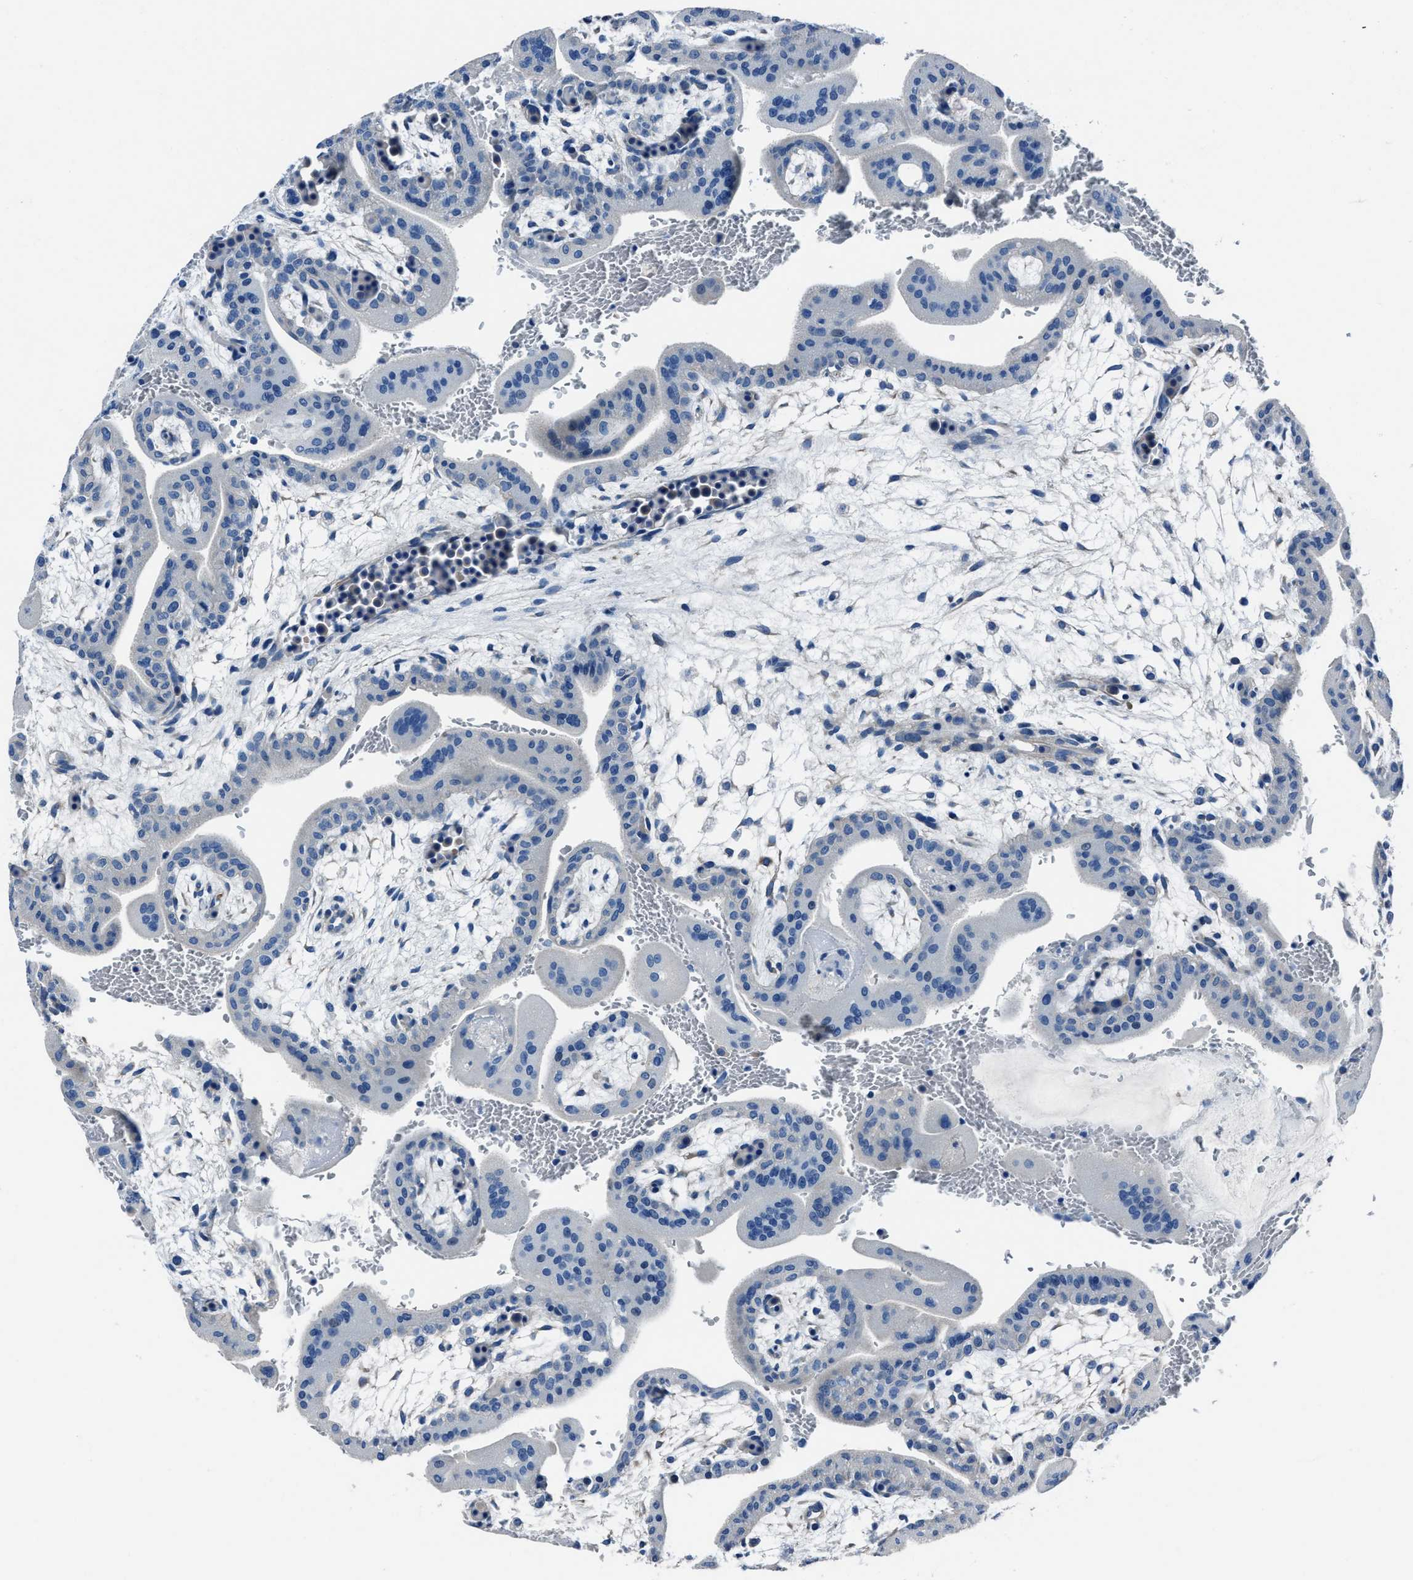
{"staining": {"intensity": "negative", "quantity": "none", "location": "none"}, "tissue": "placenta", "cell_type": "Trophoblastic cells", "image_type": "normal", "snomed": [{"axis": "morphology", "description": "Normal tissue, NOS"}, {"axis": "topography", "description": "Placenta"}], "caption": "IHC histopathology image of unremarkable placenta: placenta stained with DAB (3,3'-diaminobenzidine) demonstrates no significant protein positivity in trophoblastic cells. (Brightfield microscopy of DAB immunohistochemistry at high magnification).", "gene": "NACAD", "patient": {"sex": "female", "age": 35}}